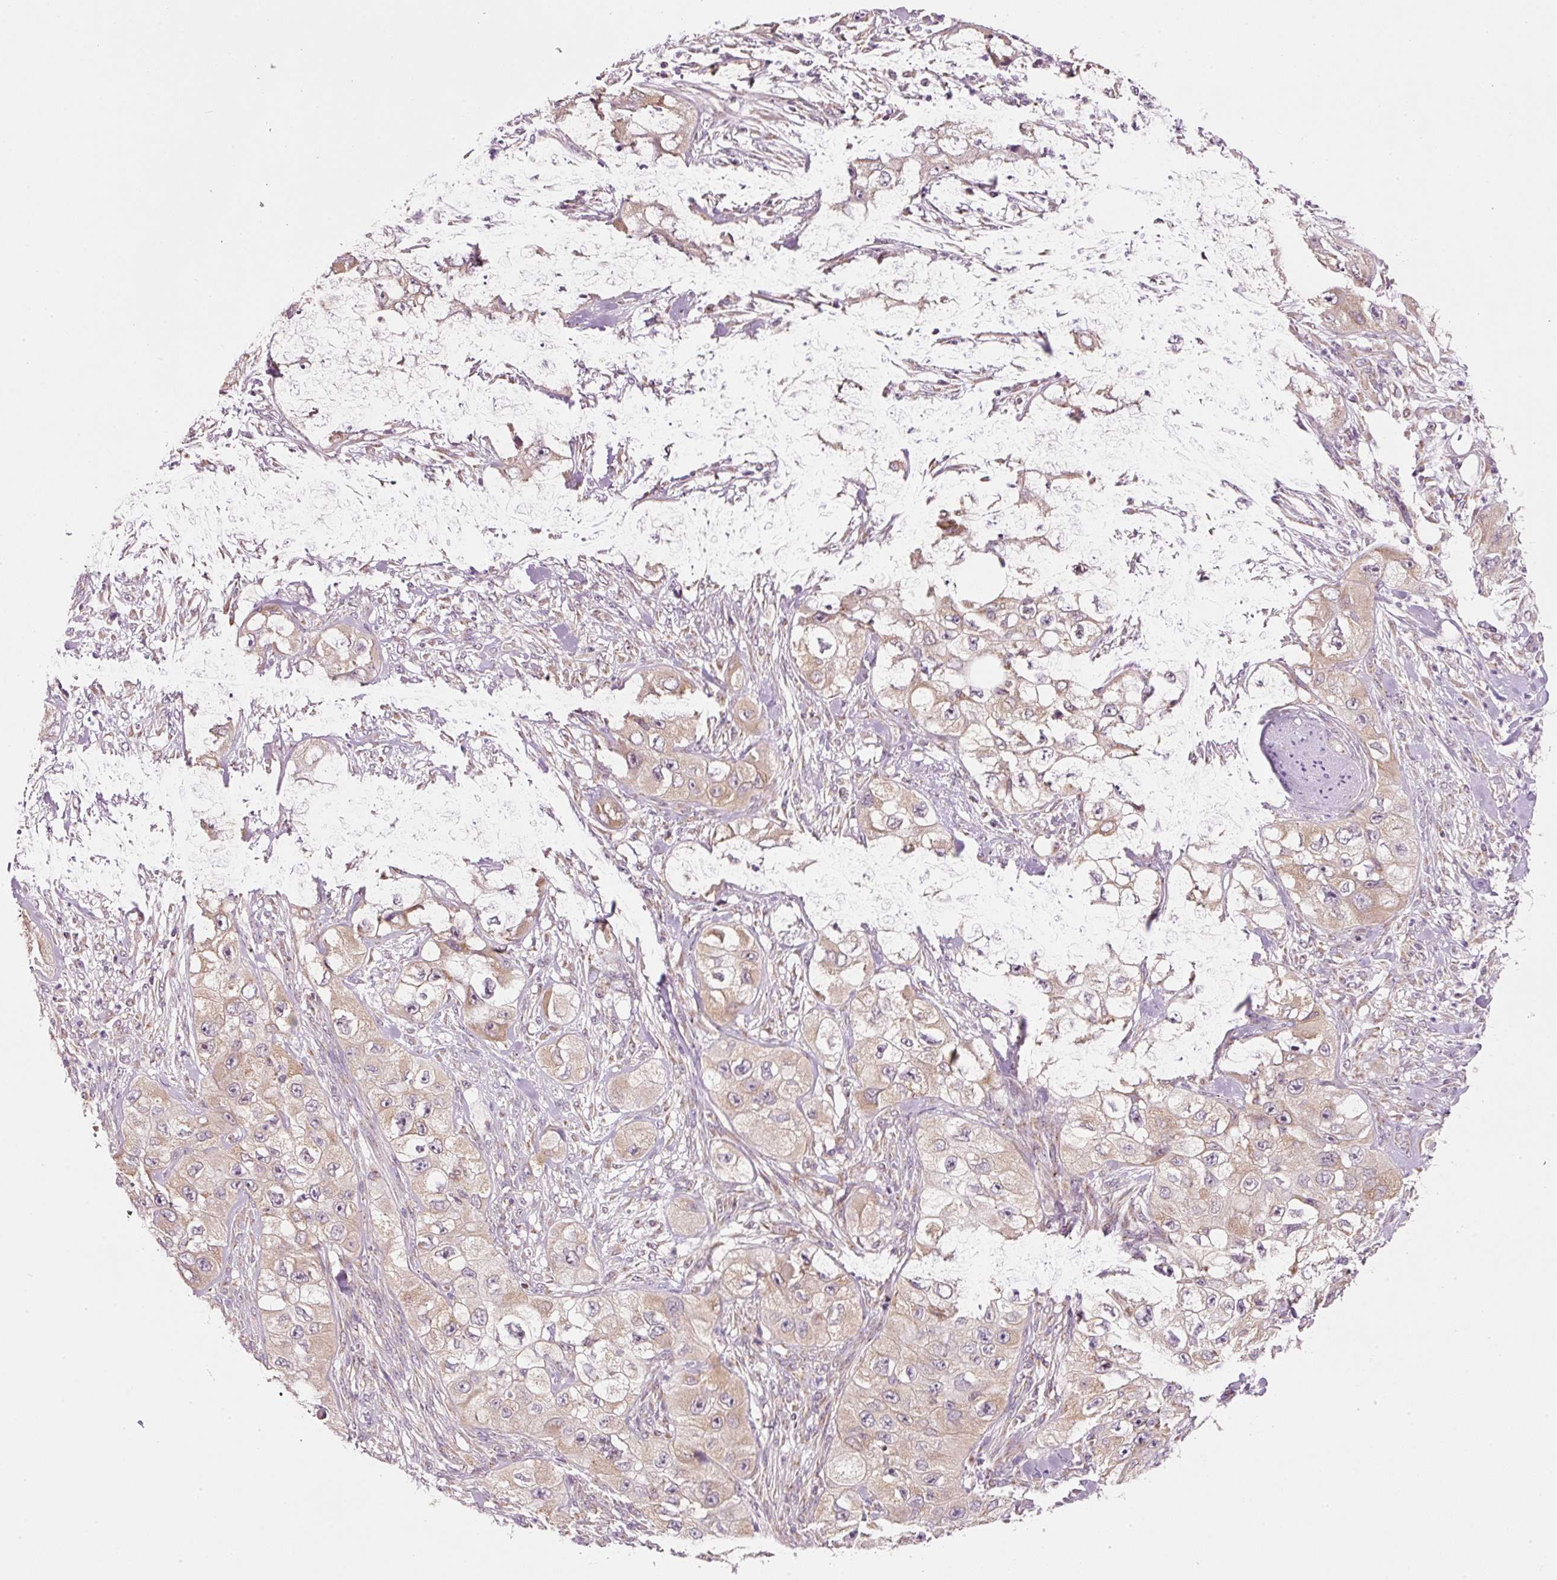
{"staining": {"intensity": "weak", "quantity": ">75%", "location": "cytoplasmic/membranous"}, "tissue": "skin cancer", "cell_type": "Tumor cells", "image_type": "cancer", "snomed": [{"axis": "morphology", "description": "Squamous cell carcinoma, NOS"}, {"axis": "topography", "description": "Skin"}, {"axis": "topography", "description": "Subcutis"}], "caption": "Skin squamous cell carcinoma tissue shows weak cytoplasmic/membranous staining in approximately >75% of tumor cells The staining was performed using DAB, with brown indicating positive protein expression. Nuclei are stained blue with hematoxylin.", "gene": "FAM78B", "patient": {"sex": "male", "age": 73}}